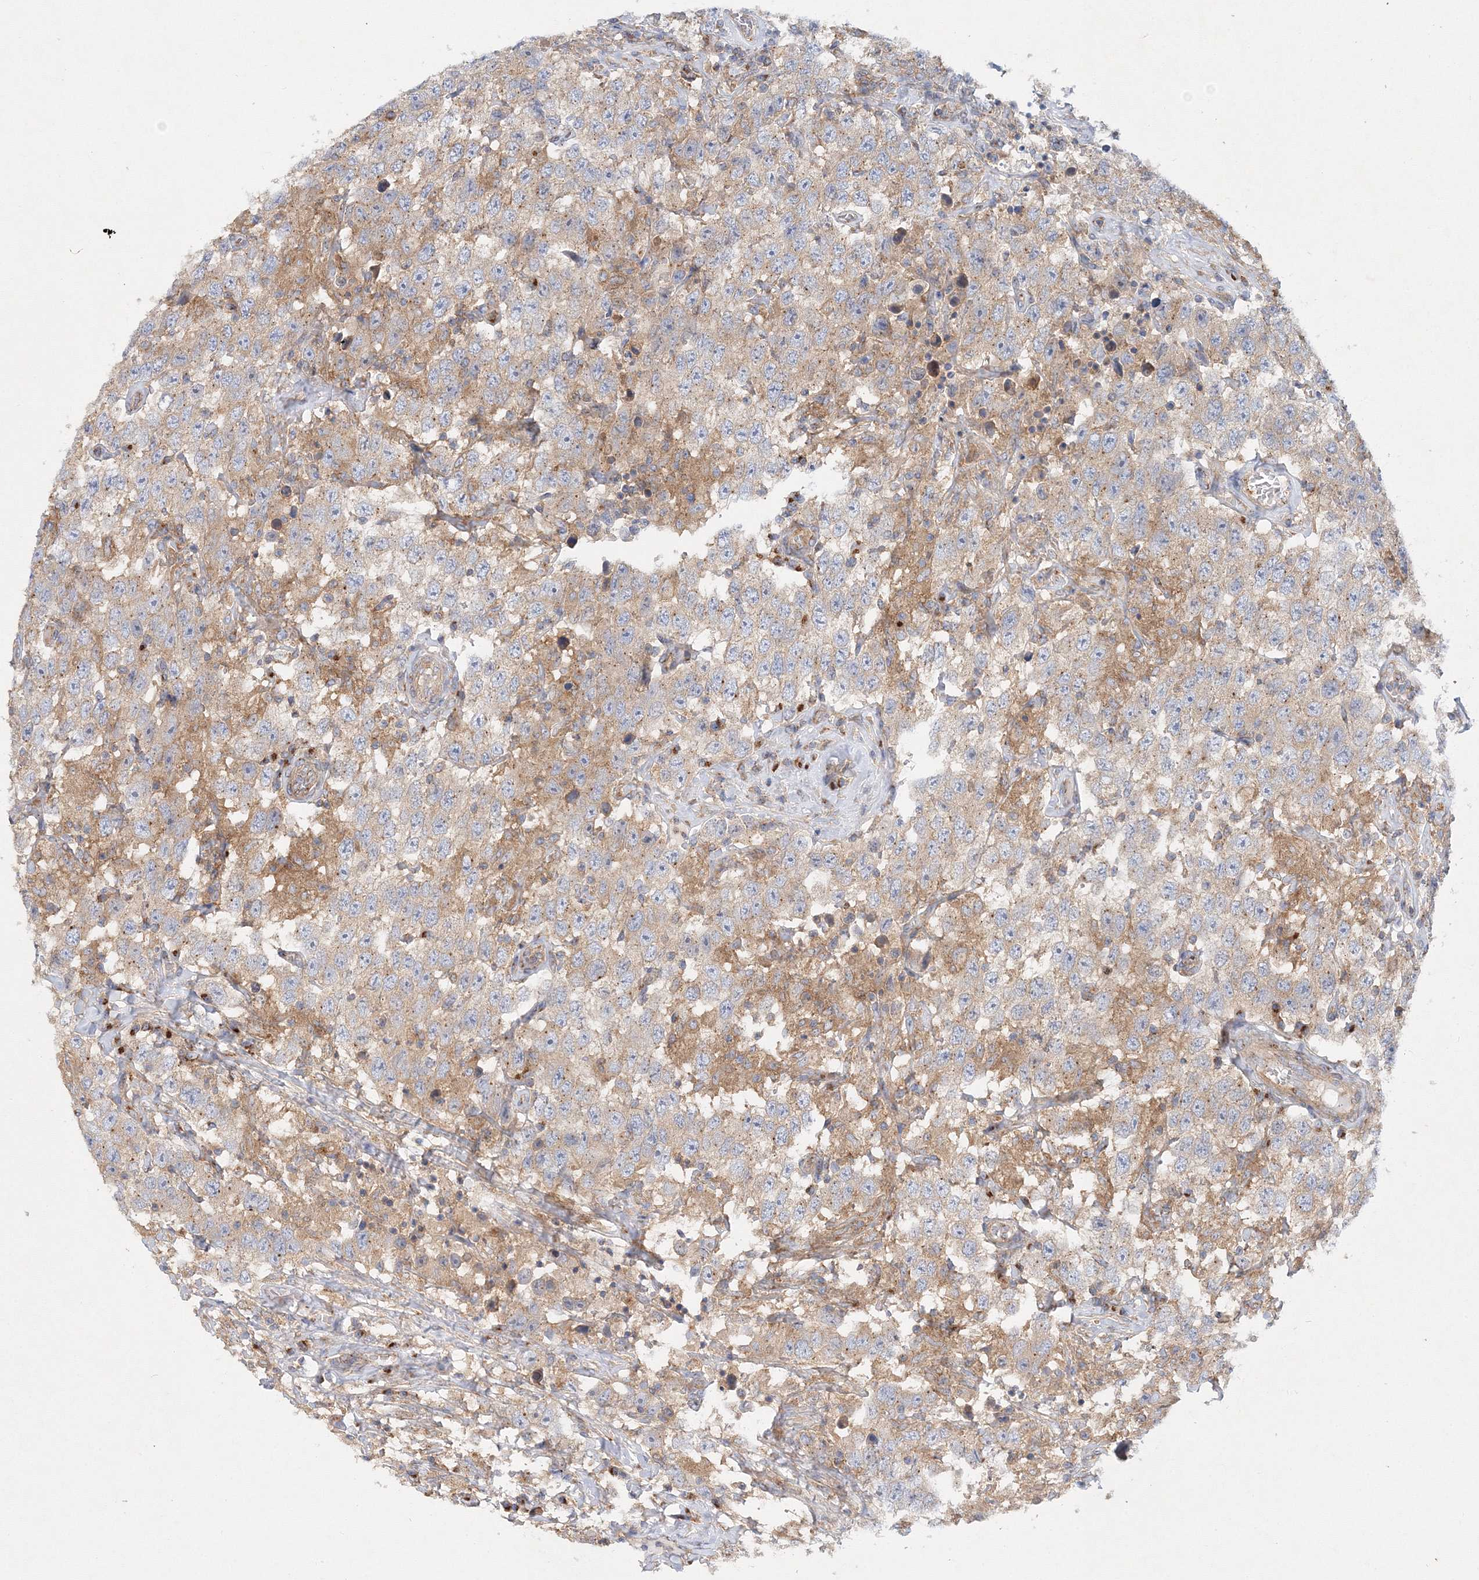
{"staining": {"intensity": "weak", "quantity": "25%-75%", "location": "cytoplasmic/membranous"}, "tissue": "testis cancer", "cell_type": "Tumor cells", "image_type": "cancer", "snomed": [{"axis": "morphology", "description": "Seminoma, NOS"}, {"axis": "topography", "description": "Testis"}], "caption": "Testis cancer (seminoma) was stained to show a protein in brown. There is low levels of weak cytoplasmic/membranous expression in about 25%-75% of tumor cells.", "gene": "SEC23IP", "patient": {"sex": "male", "age": 41}}